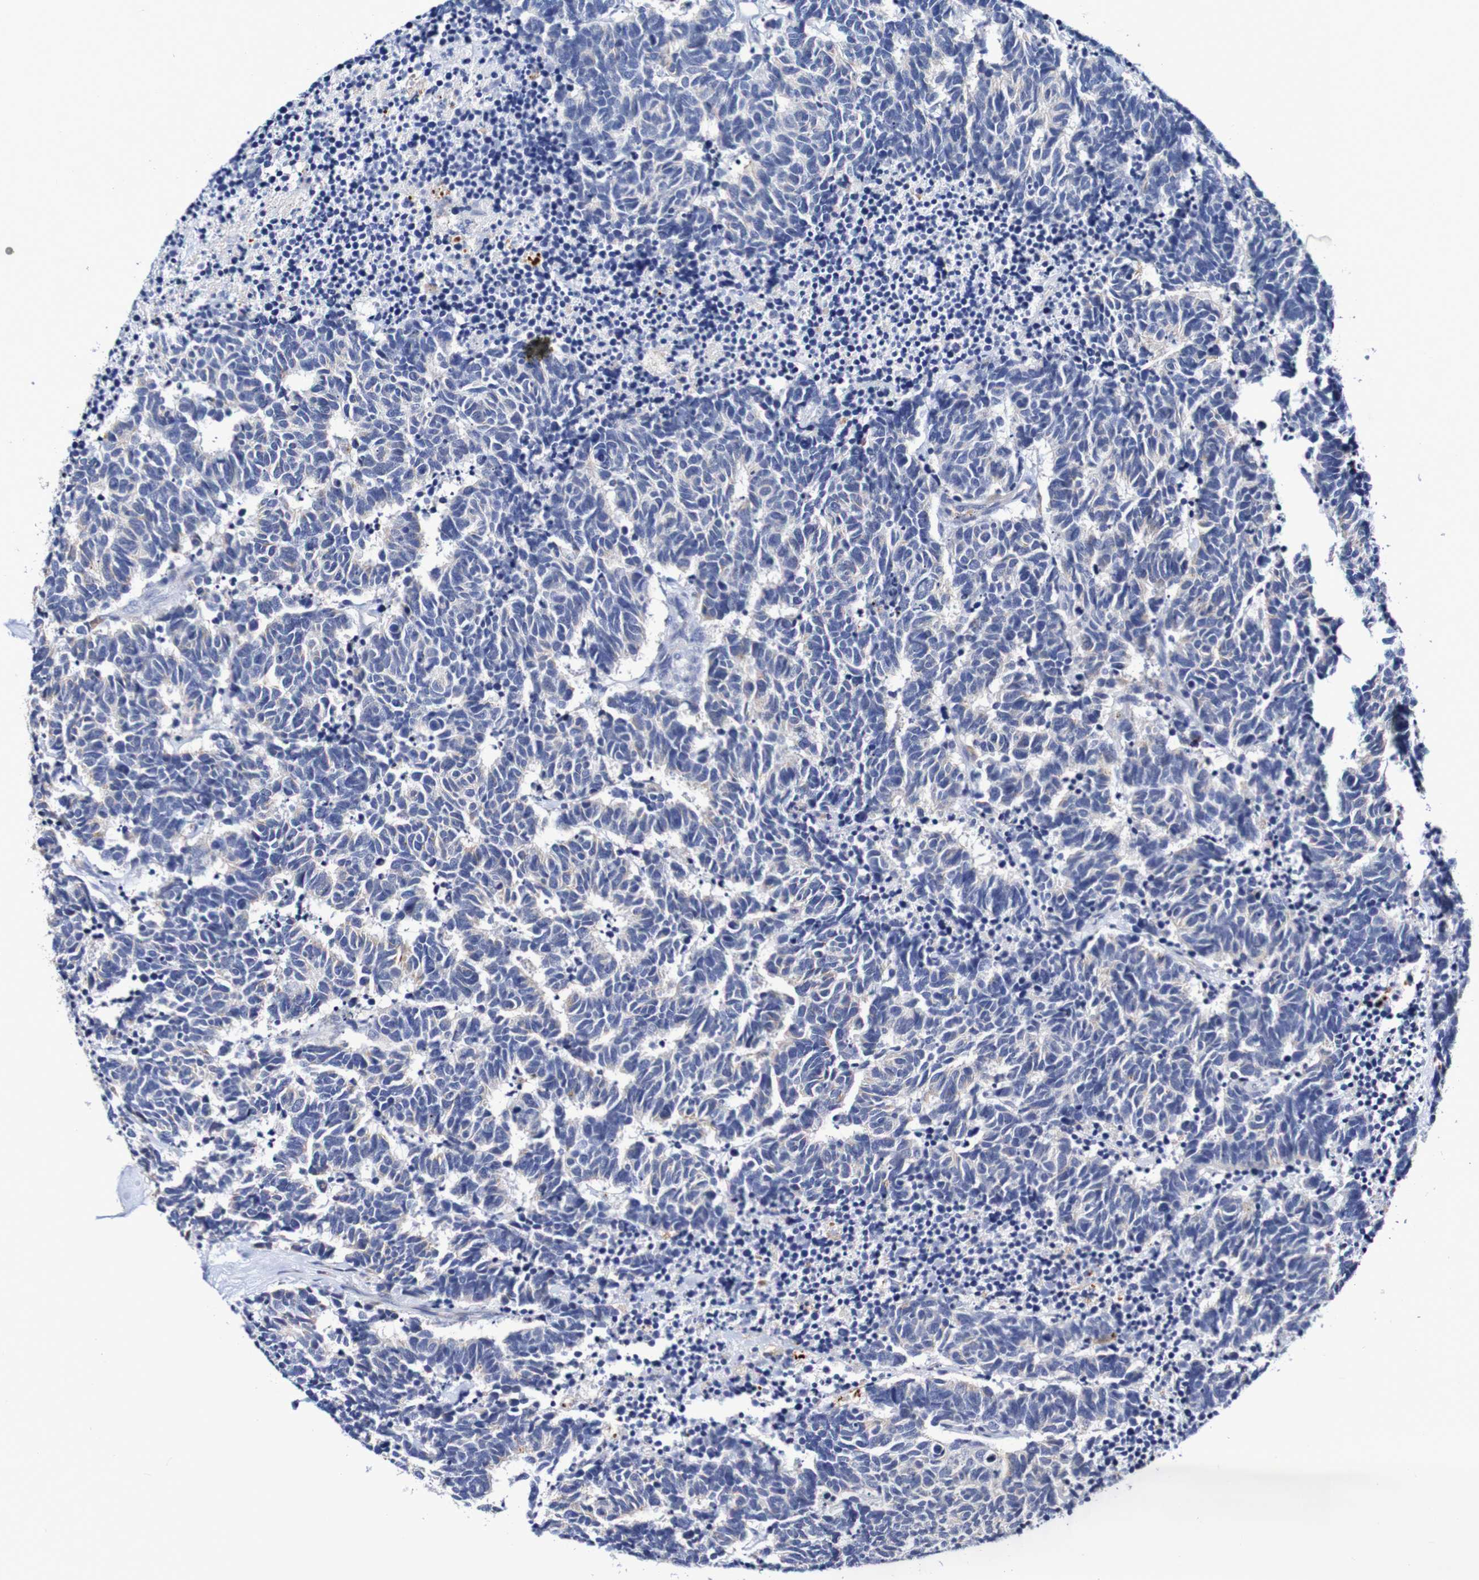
{"staining": {"intensity": "negative", "quantity": "none", "location": "none"}, "tissue": "carcinoid", "cell_type": "Tumor cells", "image_type": "cancer", "snomed": [{"axis": "morphology", "description": "Carcinoma, NOS"}, {"axis": "morphology", "description": "Carcinoid, malignant, NOS"}, {"axis": "topography", "description": "Urinary bladder"}], "caption": "DAB immunohistochemical staining of human carcinoid demonstrates no significant positivity in tumor cells. (Brightfield microscopy of DAB (3,3'-diaminobenzidine) immunohistochemistry (IHC) at high magnification).", "gene": "SEZ6", "patient": {"sex": "male", "age": 57}}